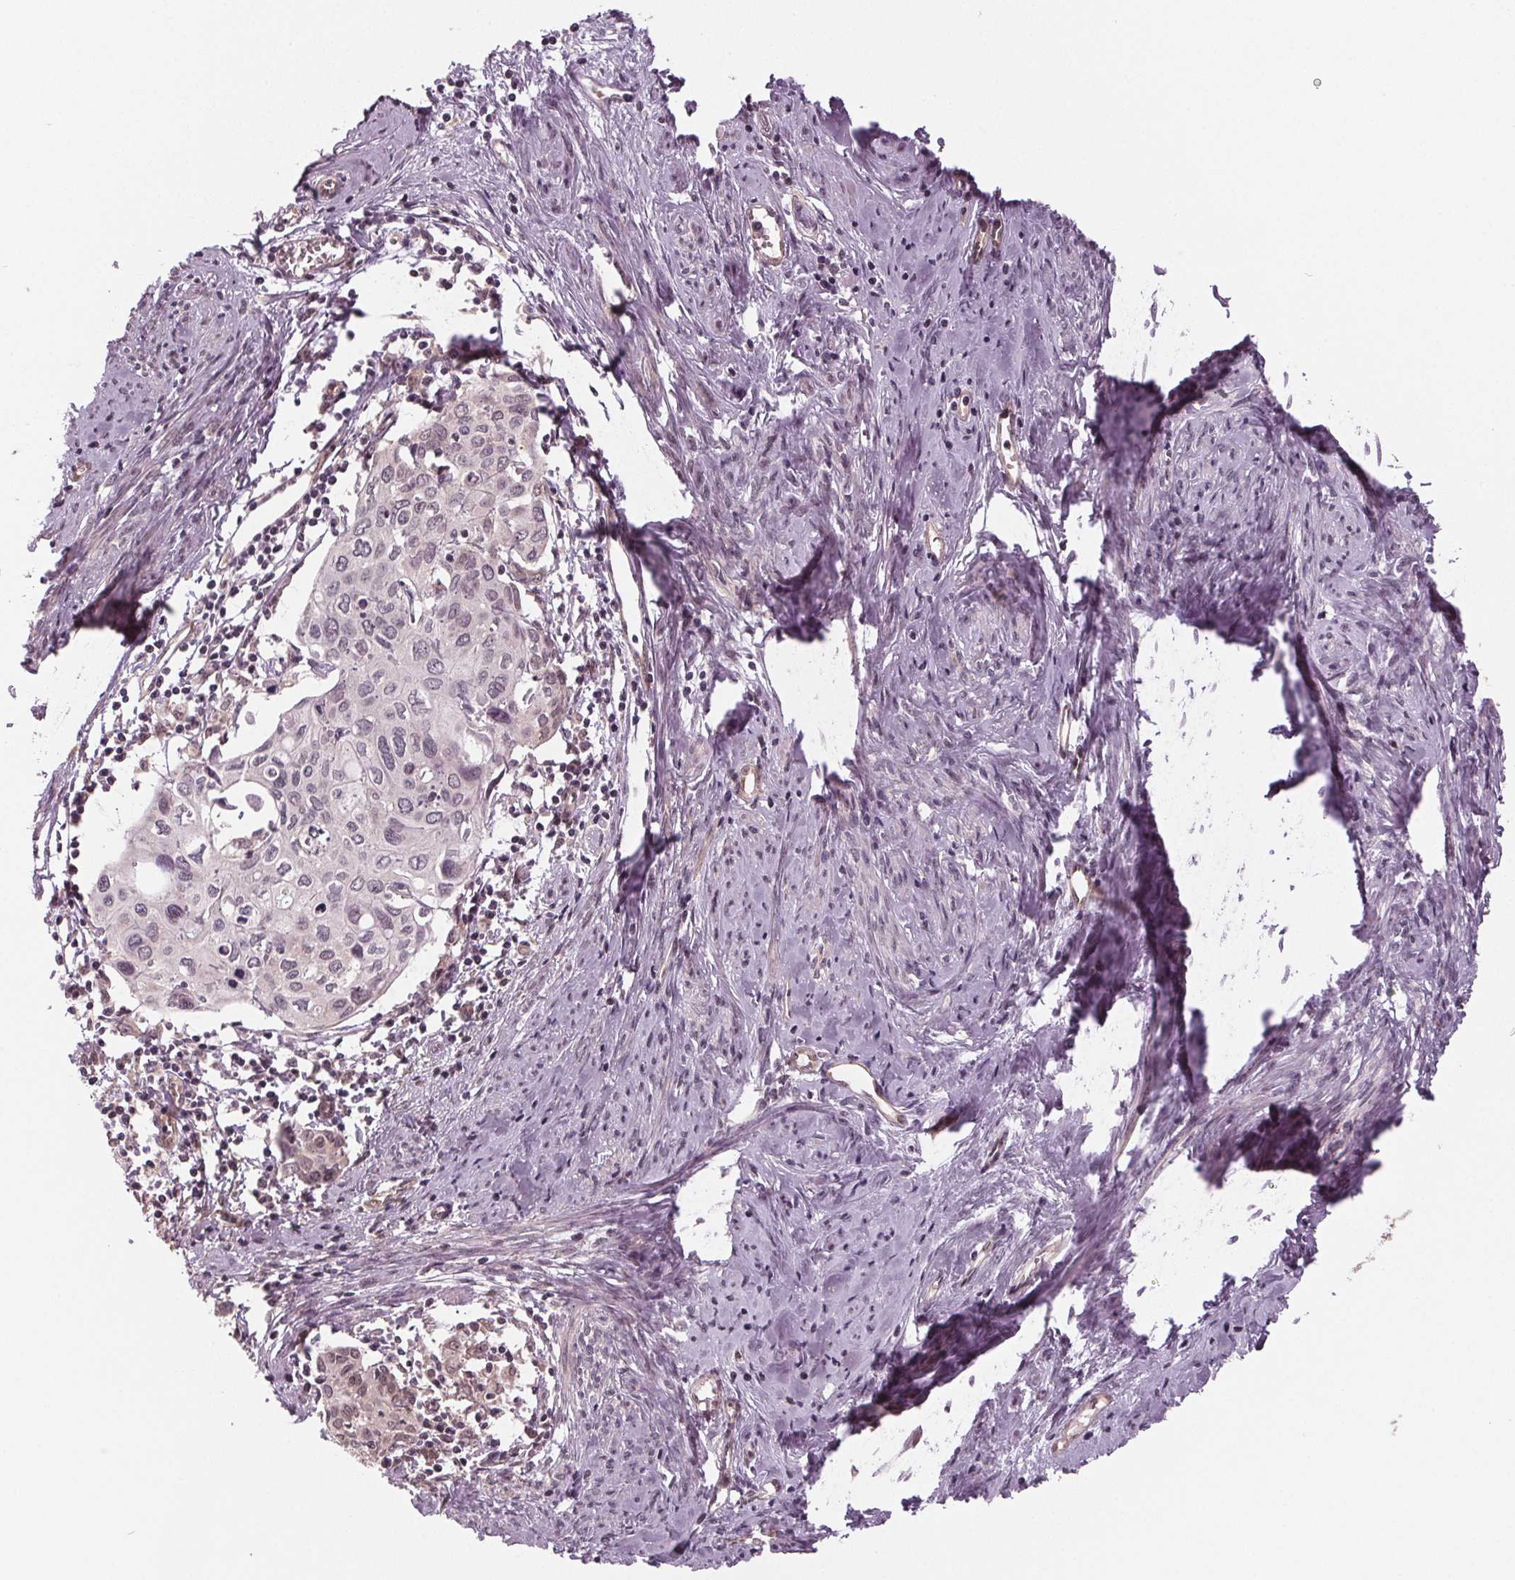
{"staining": {"intensity": "negative", "quantity": "none", "location": "none"}, "tissue": "cervical cancer", "cell_type": "Tumor cells", "image_type": "cancer", "snomed": [{"axis": "morphology", "description": "Squamous cell carcinoma, NOS"}, {"axis": "topography", "description": "Cervix"}], "caption": "This is an IHC image of human cervical cancer (squamous cell carcinoma). There is no expression in tumor cells.", "gene": "STAT3", "patient": {"sex": "female", "age": 62}}